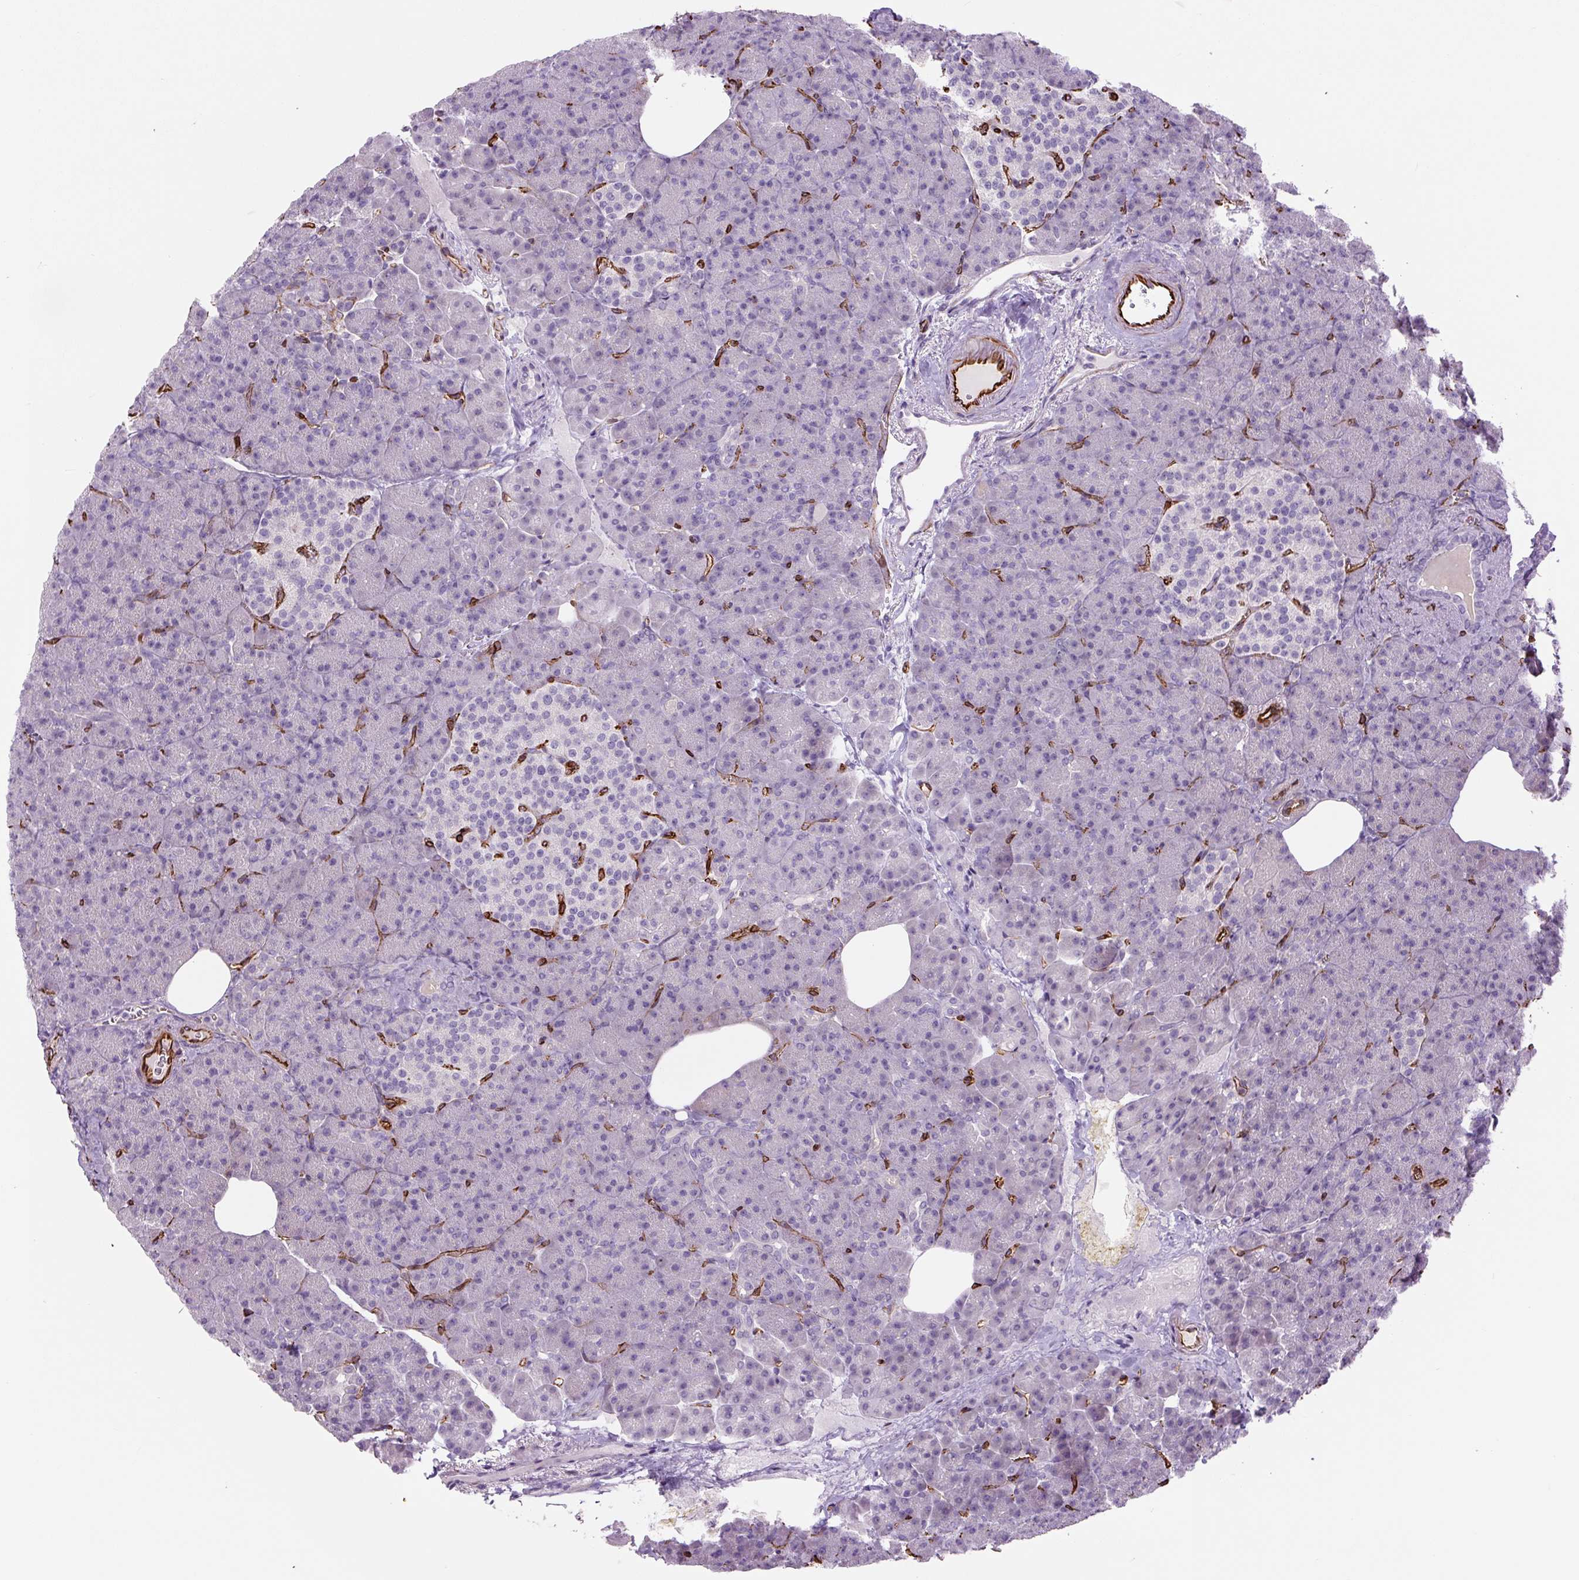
{"staining": {"intensity": "negative", "quantity": "none", "location": "none"}, "tissue": "pancreas", "cell_type": "Exocrine glandular cells", "image_type": "normal", "snomed": [{"axis": "morphology", "description": "Normal tissue, NOS"}, {"axis": "topography", "description": "Pancreas"}], "caption": "Immunohistochemistry (IHC) of unremarkable pancreas shows no staining in exocrine glandular cells.", "gene": "NES", "patient": {"sex": "female", "age": 74}}